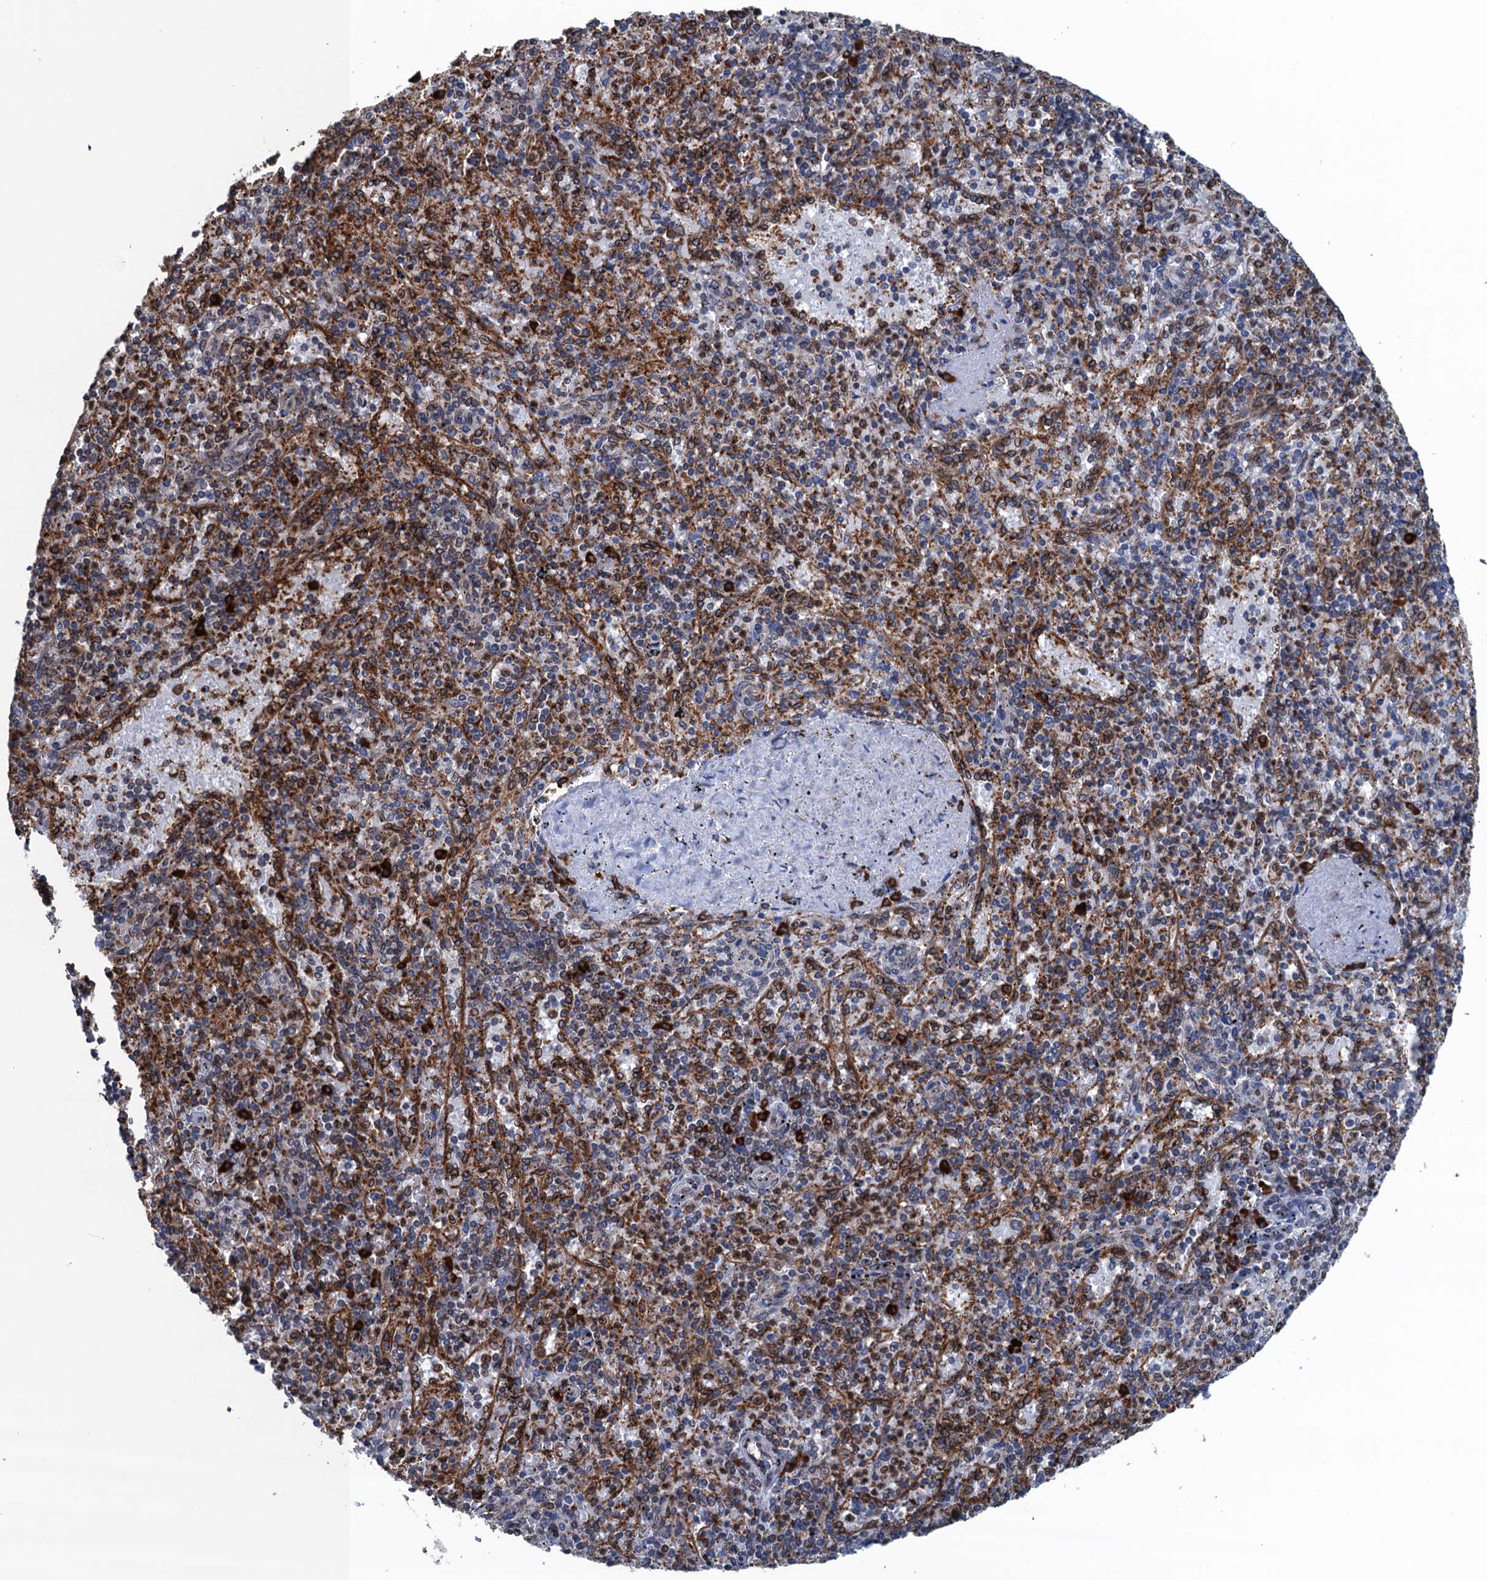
{"staining": {"intensity": "moderate", "quantity": "25%-75%", "location": "cytoplasmic/membranous"}, "tissue": "spleen", "cell_type": "Cells in red pulp", "image_type": "normal", "snomed": [{"axis": "morphology", "description": "Normal tissue, NOS"}, {"axis": "topography", "description": "Spleen"}], "caption": "The immunohistochemical stain labels moderate cytoplasmic/membranous expression in cells in red pulp of benign spleen. Using DAB (3,3'-diaminobenzidine) (brown) and hematoxylin (blue) stains, captured at high magnification using brightfield microscopy.", "gene": "TMEM205", "patient": {"sex": "male", "age": 82}}